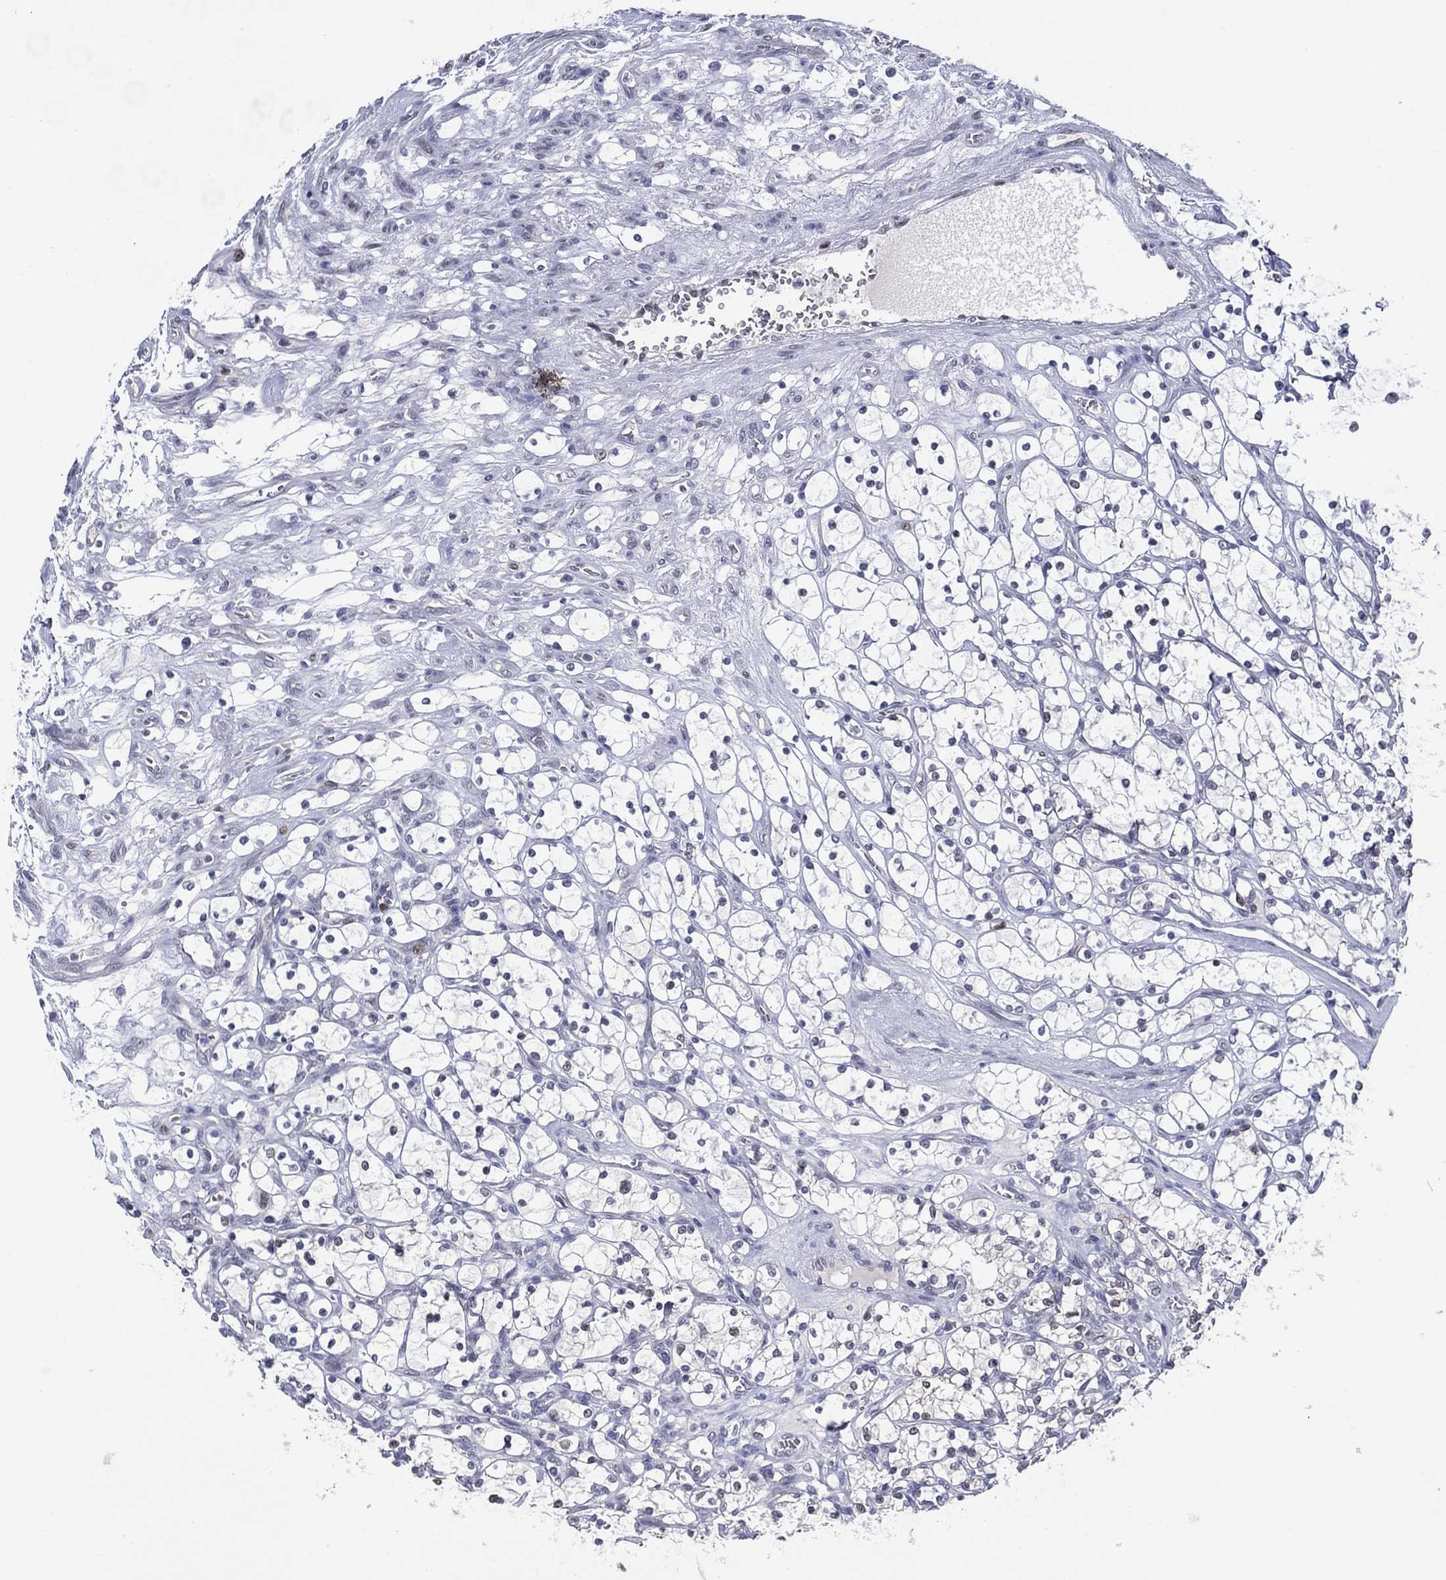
{"staining": {"intensity": "moderate", "quantity": "<25%", "location": "nuclear"}, "tissue": "renal cancer", "cell_type": "Tumor cells", "image_type": "cancer", "snomed": [{"axis": "morphology", "description": "Adenocarcinoma, NOS"}, {"axis": "topography", "description": "Kidney"}], "caption": "Immunohistochemical staining of human renal cancer (adenocarcinoma) demonstrates low levels of moderate nuclear protein expression in about <25% of tumor cells.", "gene": "GATA6", "patient": {"sex": "female", "age": 69}}